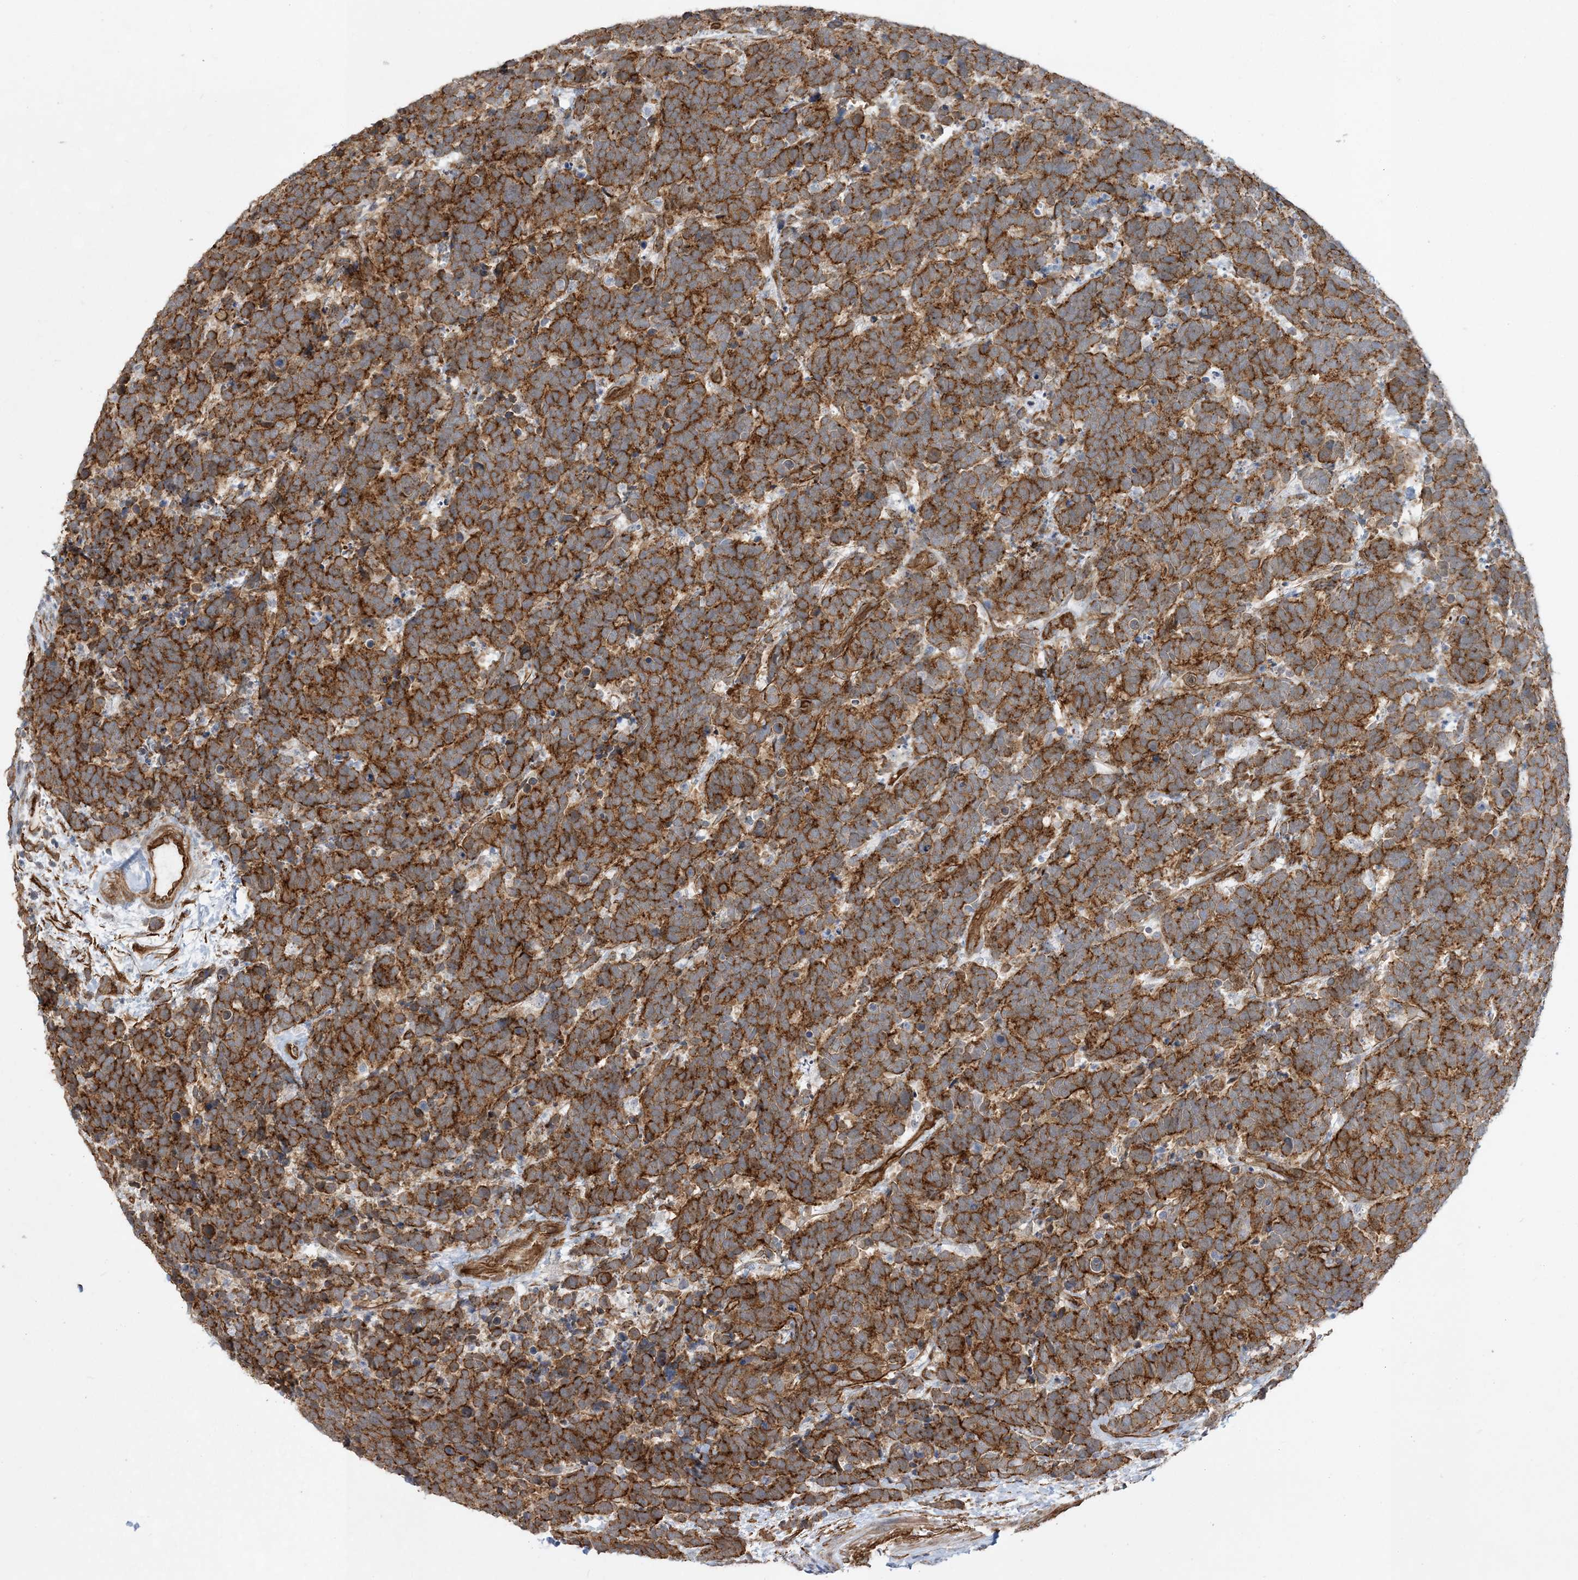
{"staining": {"intensity": "strong", "quantity": ">75%", "location": "cytoplasmic/membranous"}, "tissue": "carcinoid", "cell_type": "Tumor cells", "image_type": "cancer", "snomed": [{"axis": "morphology", "description": "Carcinoma, NOS"}, {"axis": "morphology", "description": "Carcinoid, malignant, NOS"}, {"axis": "topography", "description": "Urinary bladder"}], "caption": "Tumor cells demonstrate high levels of strong cytoplasmic/membranous positivity in approximately >75% of cells in carcinoid.", "gene": "RAI14", "patient": {"sex": "male", "age": 57}}